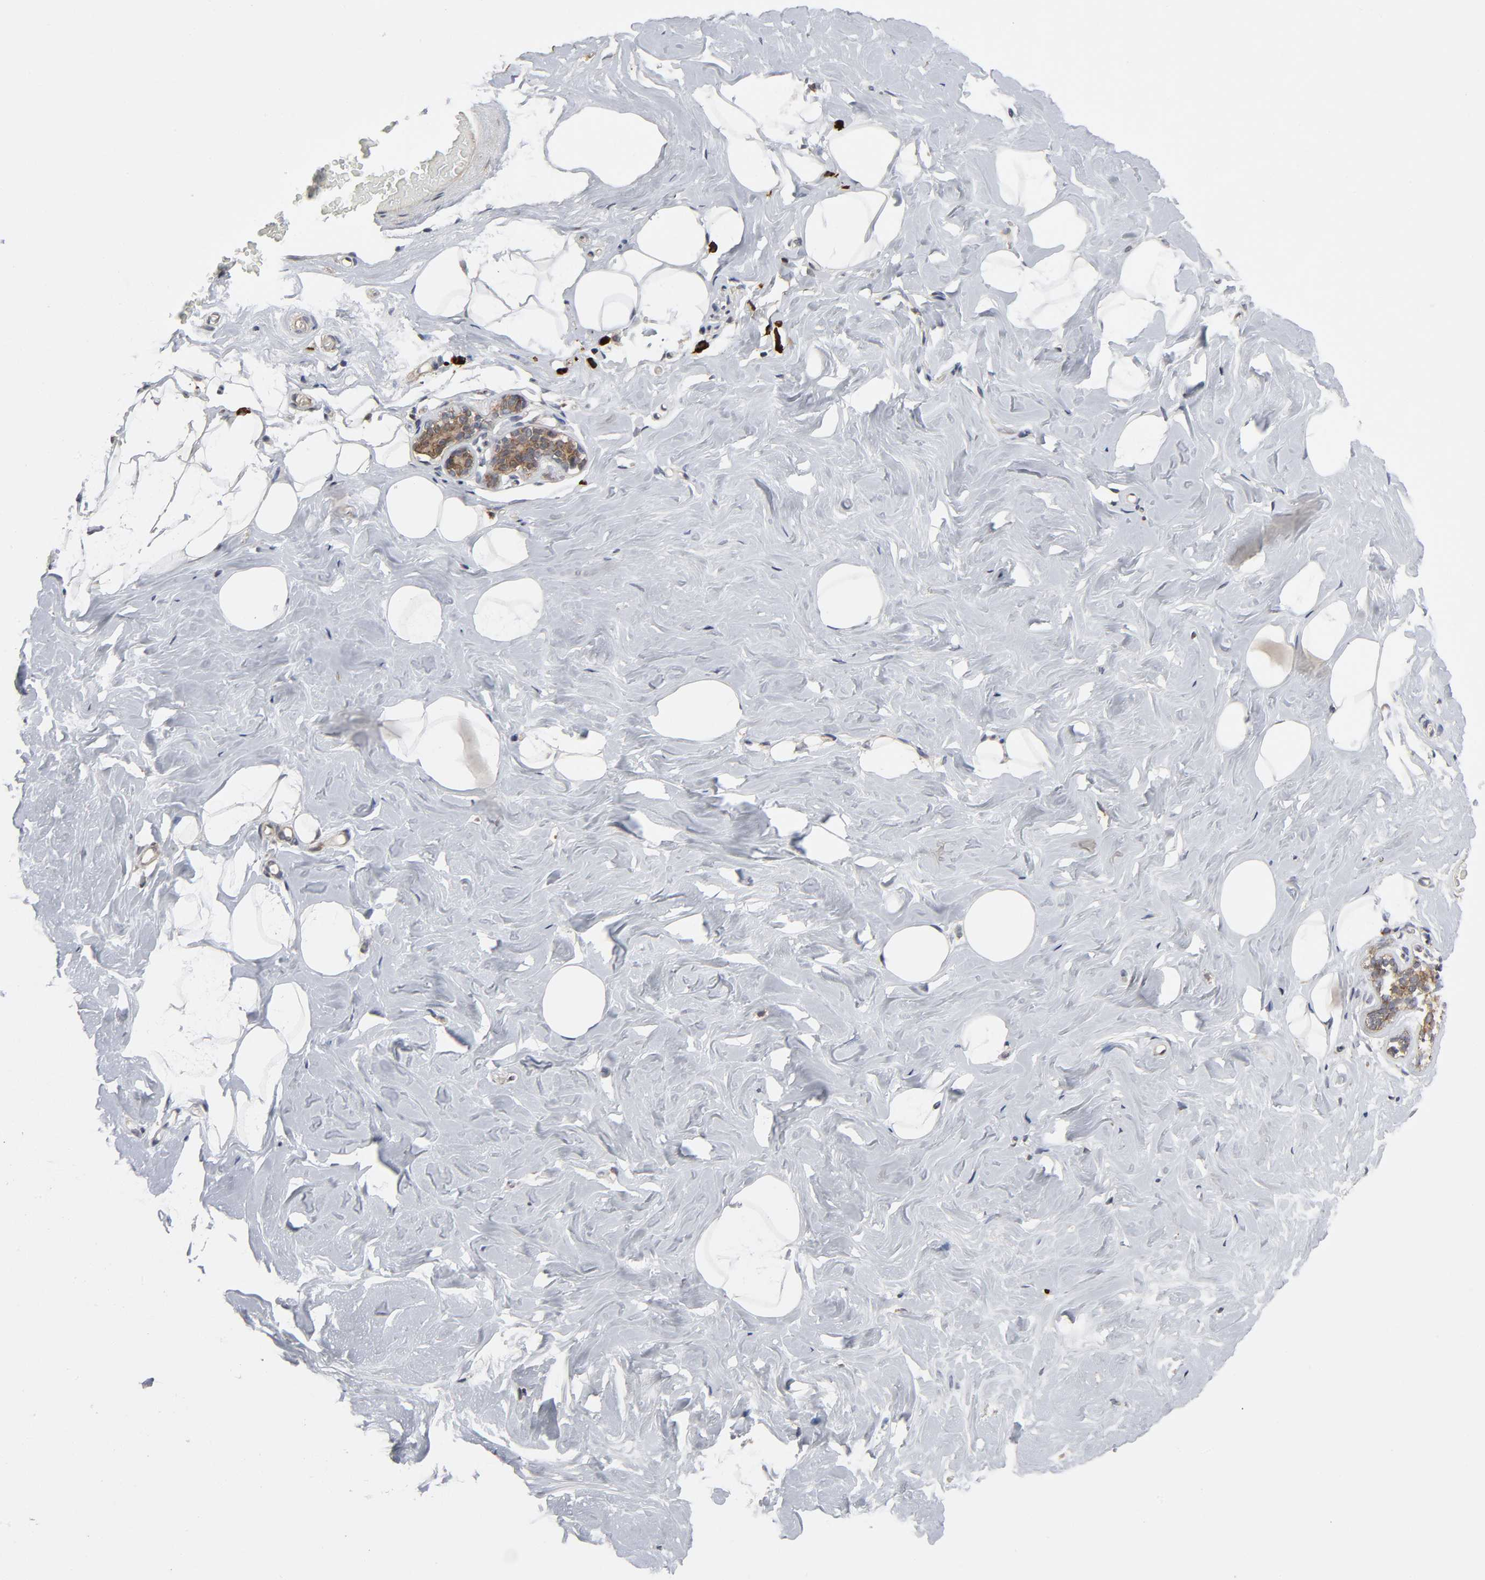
{"staining": {"intensity": "negative", "quantity": "none", "location": "none"}, "tissue": "breast", "cell_type": "Adipocytes", "image_type": "normal", "snomed": [{"axis": "morphology", "description": "Normal tissue, NOS"}, {"axis": "topography", "description": "Breast"}, {"axis": "topography", "description": "Soft tissue"}], "caption": "The micrograph reveals no staining of adipocytes in normal breast. (Brightfield microscopy of DAB IHC at high magnification).", "gene": "SLC30A9", "patient": {"sex": "female", "age": 75}}